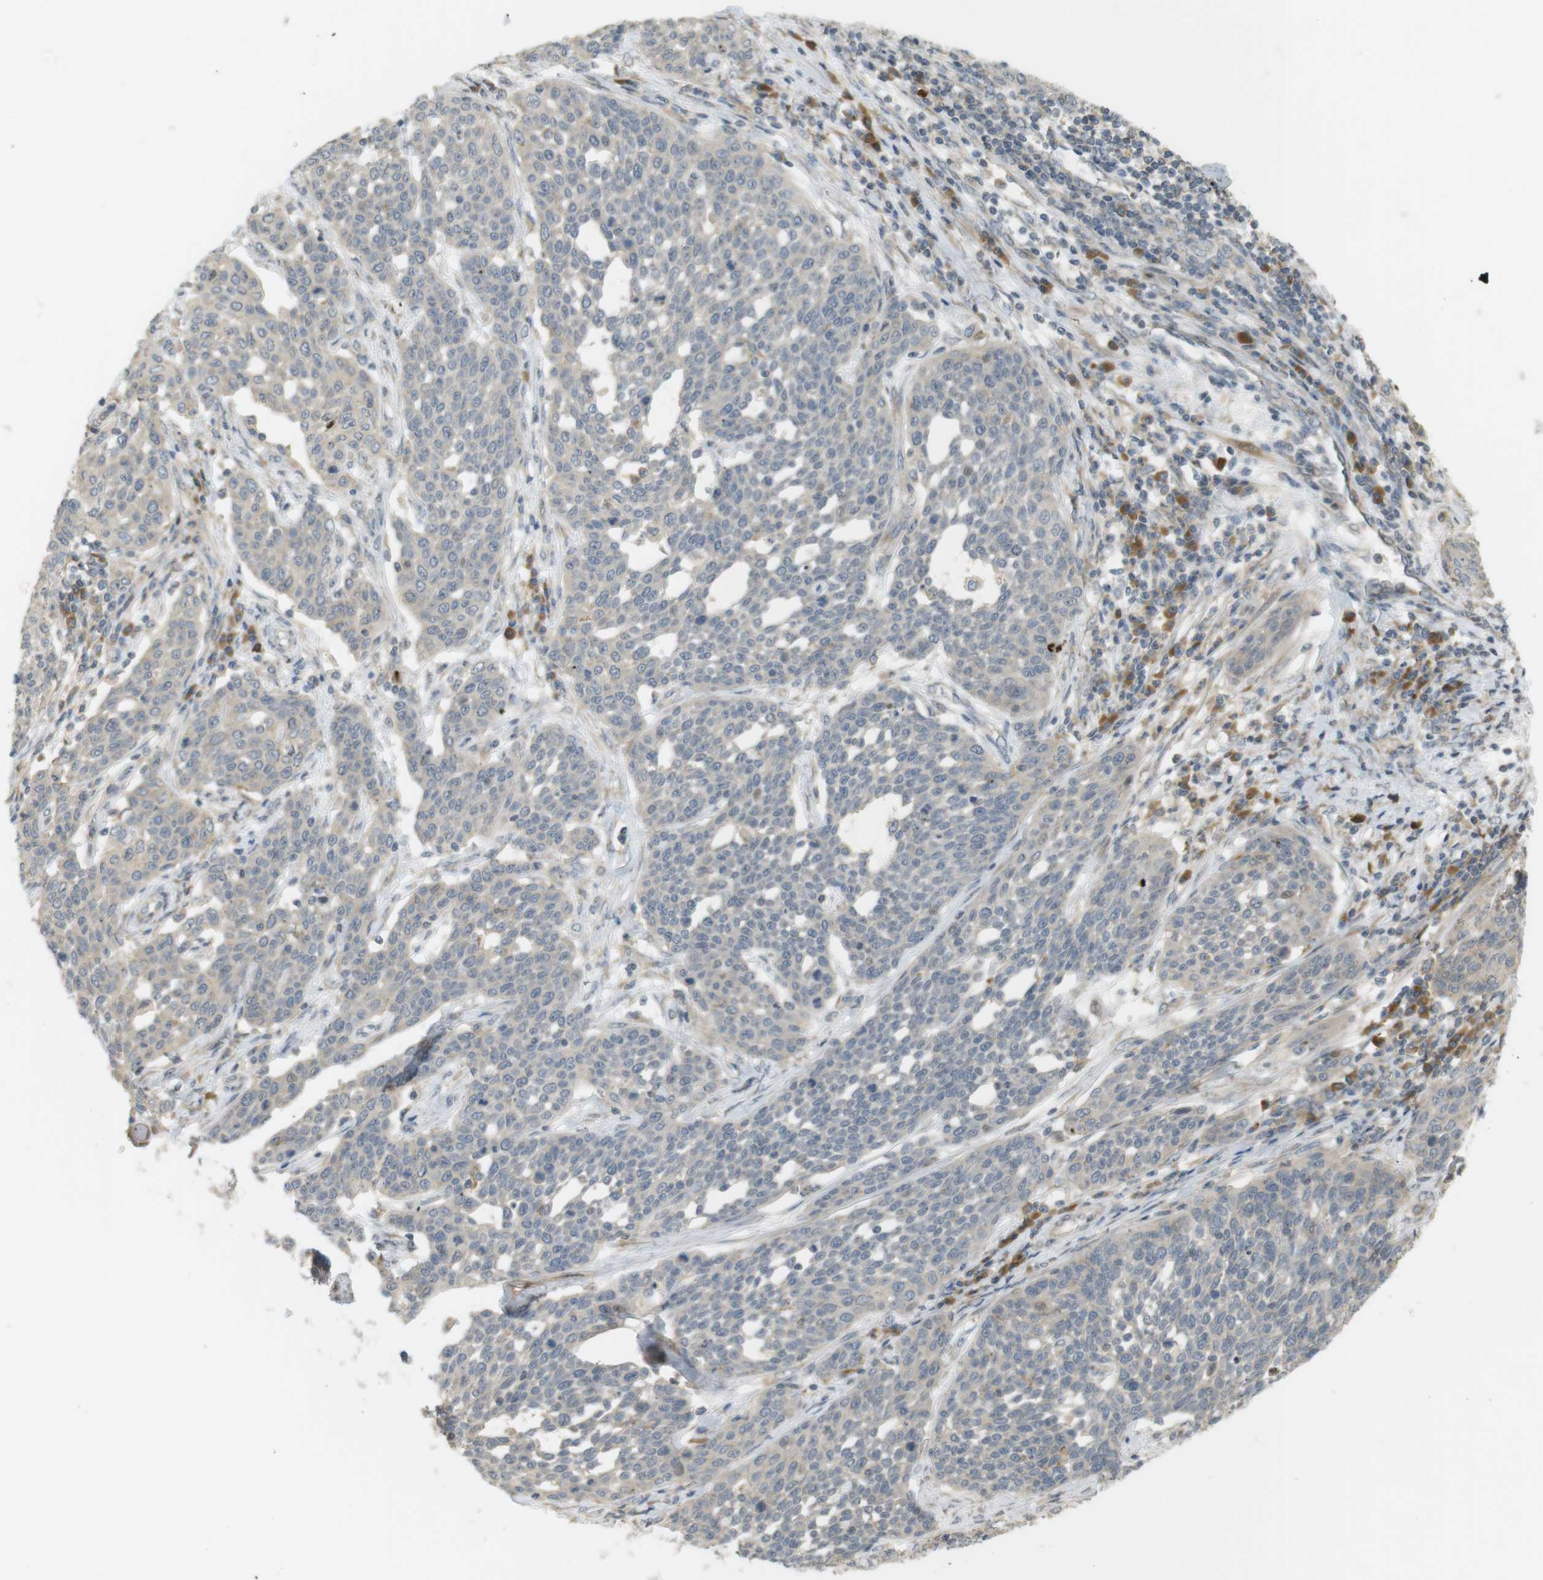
{"staining": {"intensity": "negative", "quantity": "none", "location": "none"}, "tissue": "cervical cancer", "cell_type": "Tumor cells", "image_type": "cancer", "snomed": [{"axis": "morphology", "description": "Squamous cell carcinoma, NOS"}, {"axis": "topography", "description": "Cervix"}], "caption": "There is no significant staining in tumor cells of cervical cancer. Nuclei are stained in blue.", "gene": "CLRN3", "patient": {"sex": "female", "age": 34}}